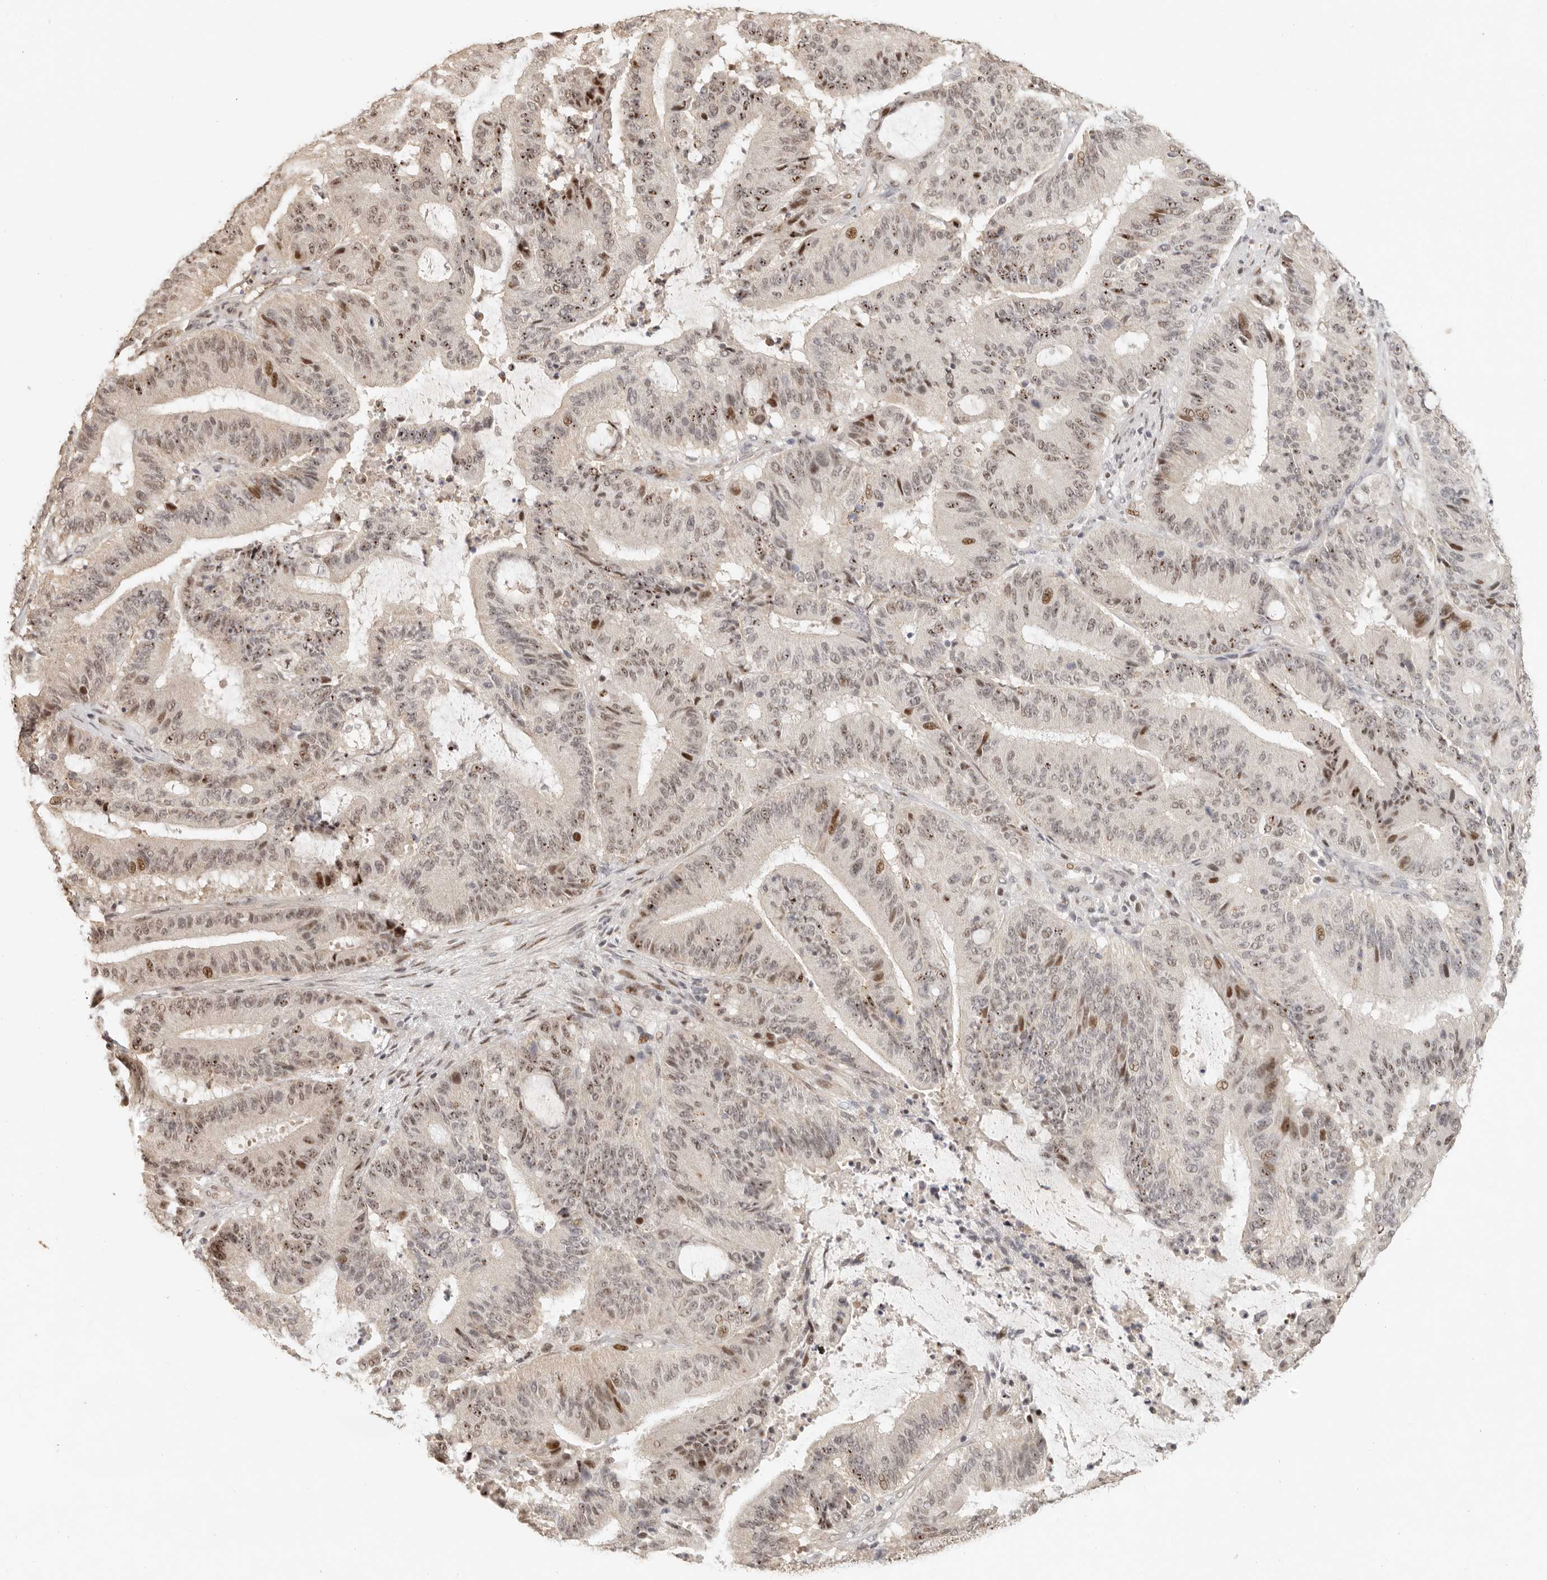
{"staining": {"intensity": "moderate", "quantity": "25%-75%", "location": "nuclear"}, "tissue": "liver cancer", "cell_type": "Tumor cells", "image_type": "cancer", "snomed": [{"axis": "morphology", "description": "Normal tissue, NOS"}, {"axis": "morphology", "description": "Cholangiocarcinoma"}, {"axis": "topography", "description": "Liver"}, {"axis": "topography", "description": "Peripheral nerve tissue"}], "caption": "DAB immunohistochemical staining of human liver cancer (cholangiocarcinoma) displays moderate nuclear protein expression in approximately 25%-75% of tumor cells. (brown staining indicates protein expression, while blue staining denotes nuclei).", "gene": "GPBP1L1", "patient": {"sex": "female", "age": 73}}